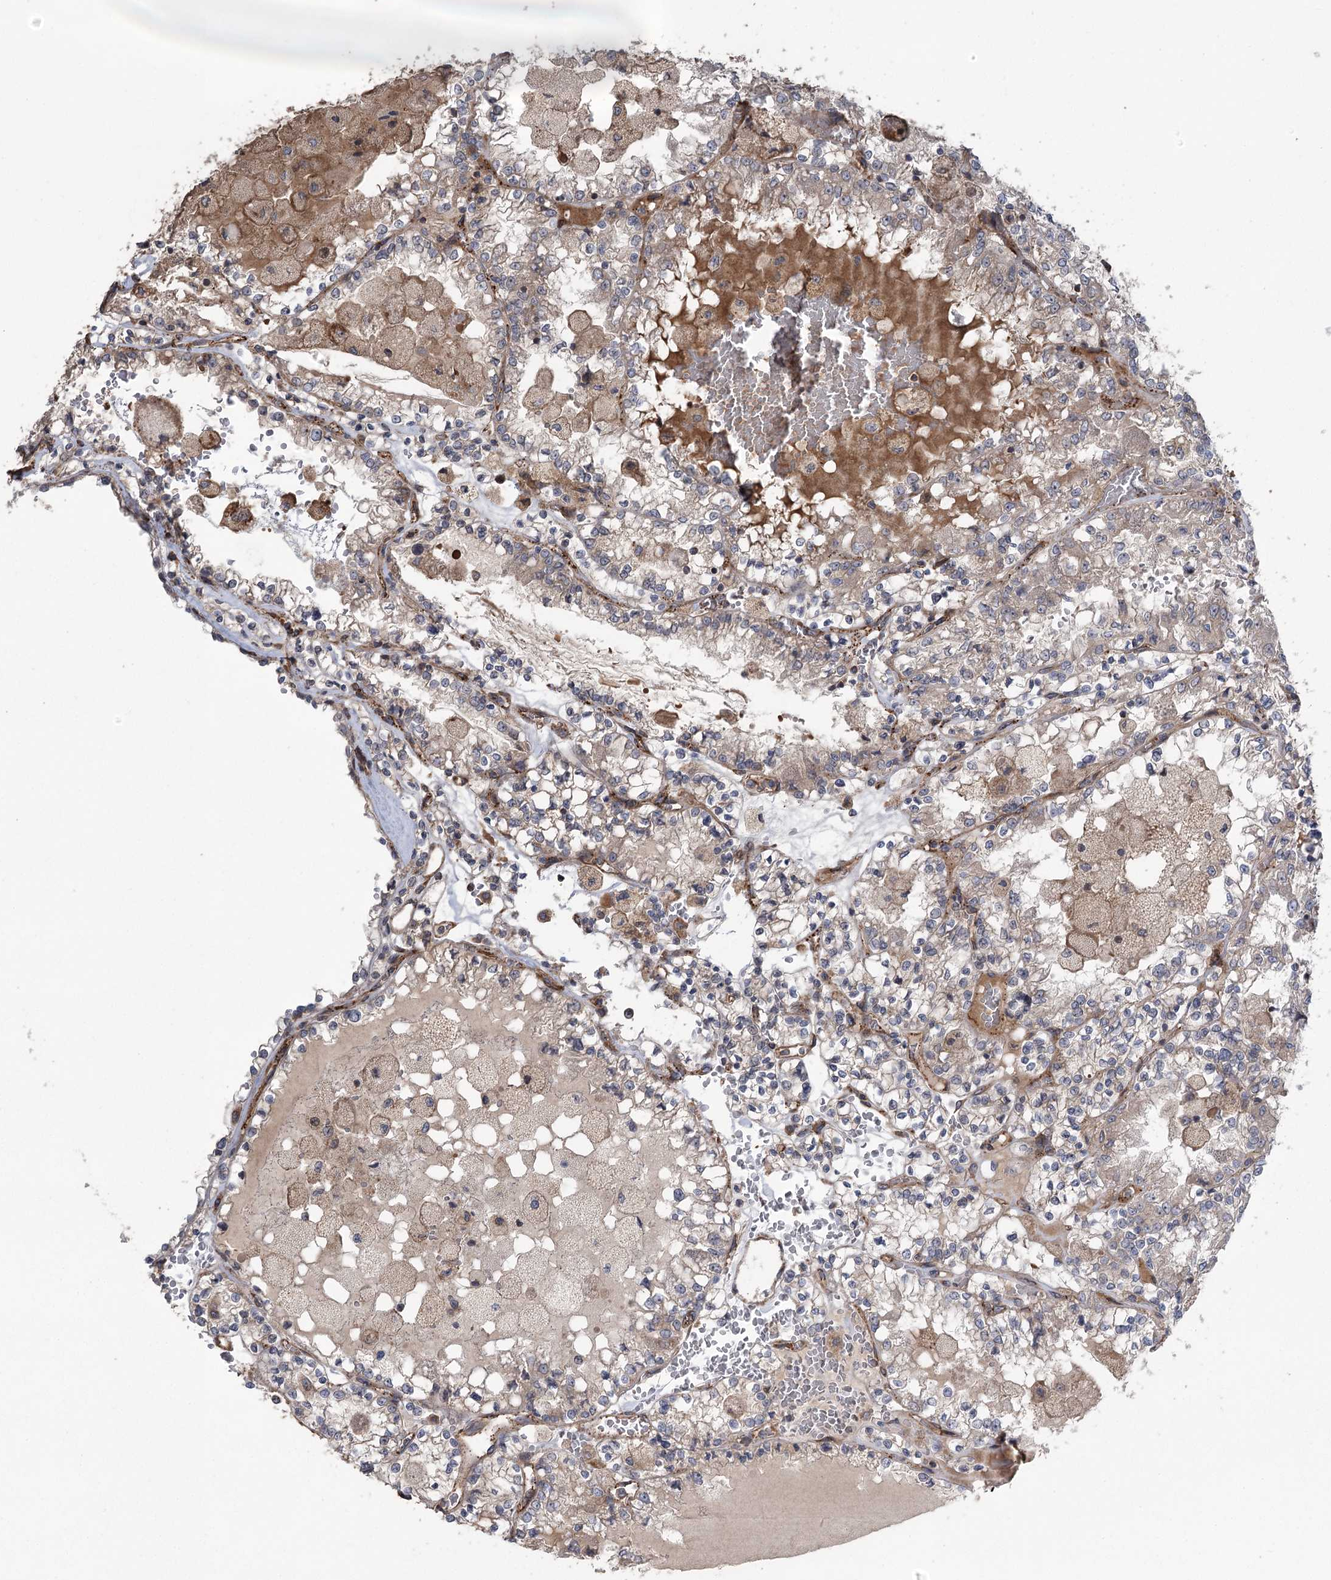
{"staining": {"intensity": "weak", "quantity": "25%-75%", "location": "cytoplasmic/membranous"}, "tissue": "renal cancer", "cell_type": "Tumor cells", "image_type": "cancer", "snomed": [{"axis": "morphology", "description": "Adenocarcinoma, NOS"}, {"axis": "topography", "description": "Kidney"}], "caption": "Renal cancer stained with a brown dye demonstrates weak cytoplasmic/membranous positive positivity in approximately 25%-75% of tumor cells.", "gene": "RWDD4", "patient": {"sex": "female", "age": 56}}